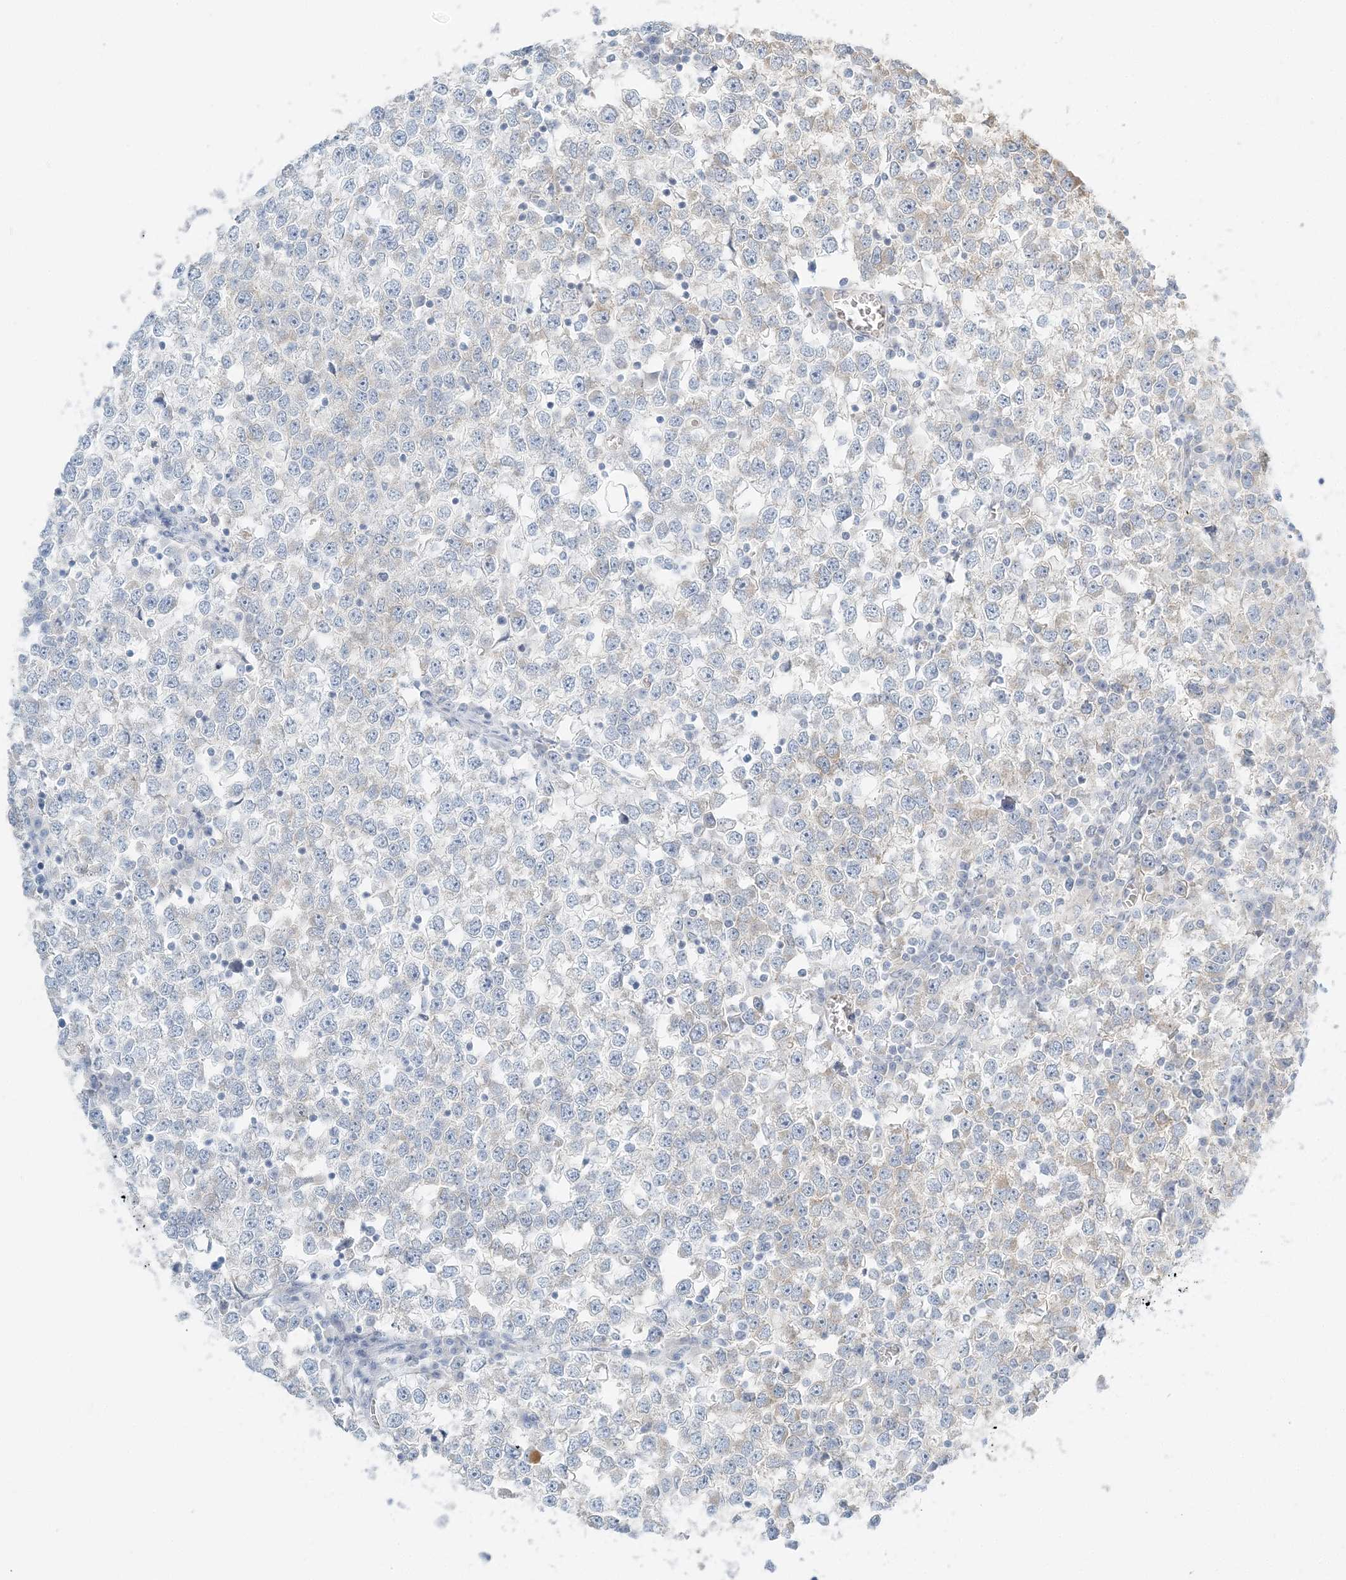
{"staining": {"intensity": "negative", "quantity": "none", "location": "none"}, "tissue": "testis cancer", "cell_type": "Tumor cells", "image_type": "cancer", "snomed": [{"axis": "morphology", "description": "Seminoma, NOS"}, {"axis": "topography", "description": "Testis"}], "caption": "This is a histopathology image of immunohistochemistry staining of testis seminoma, which shows no expression in tumor cells.", "gene": "NAA11", "patient": {"sex": "male", "age": 65}}